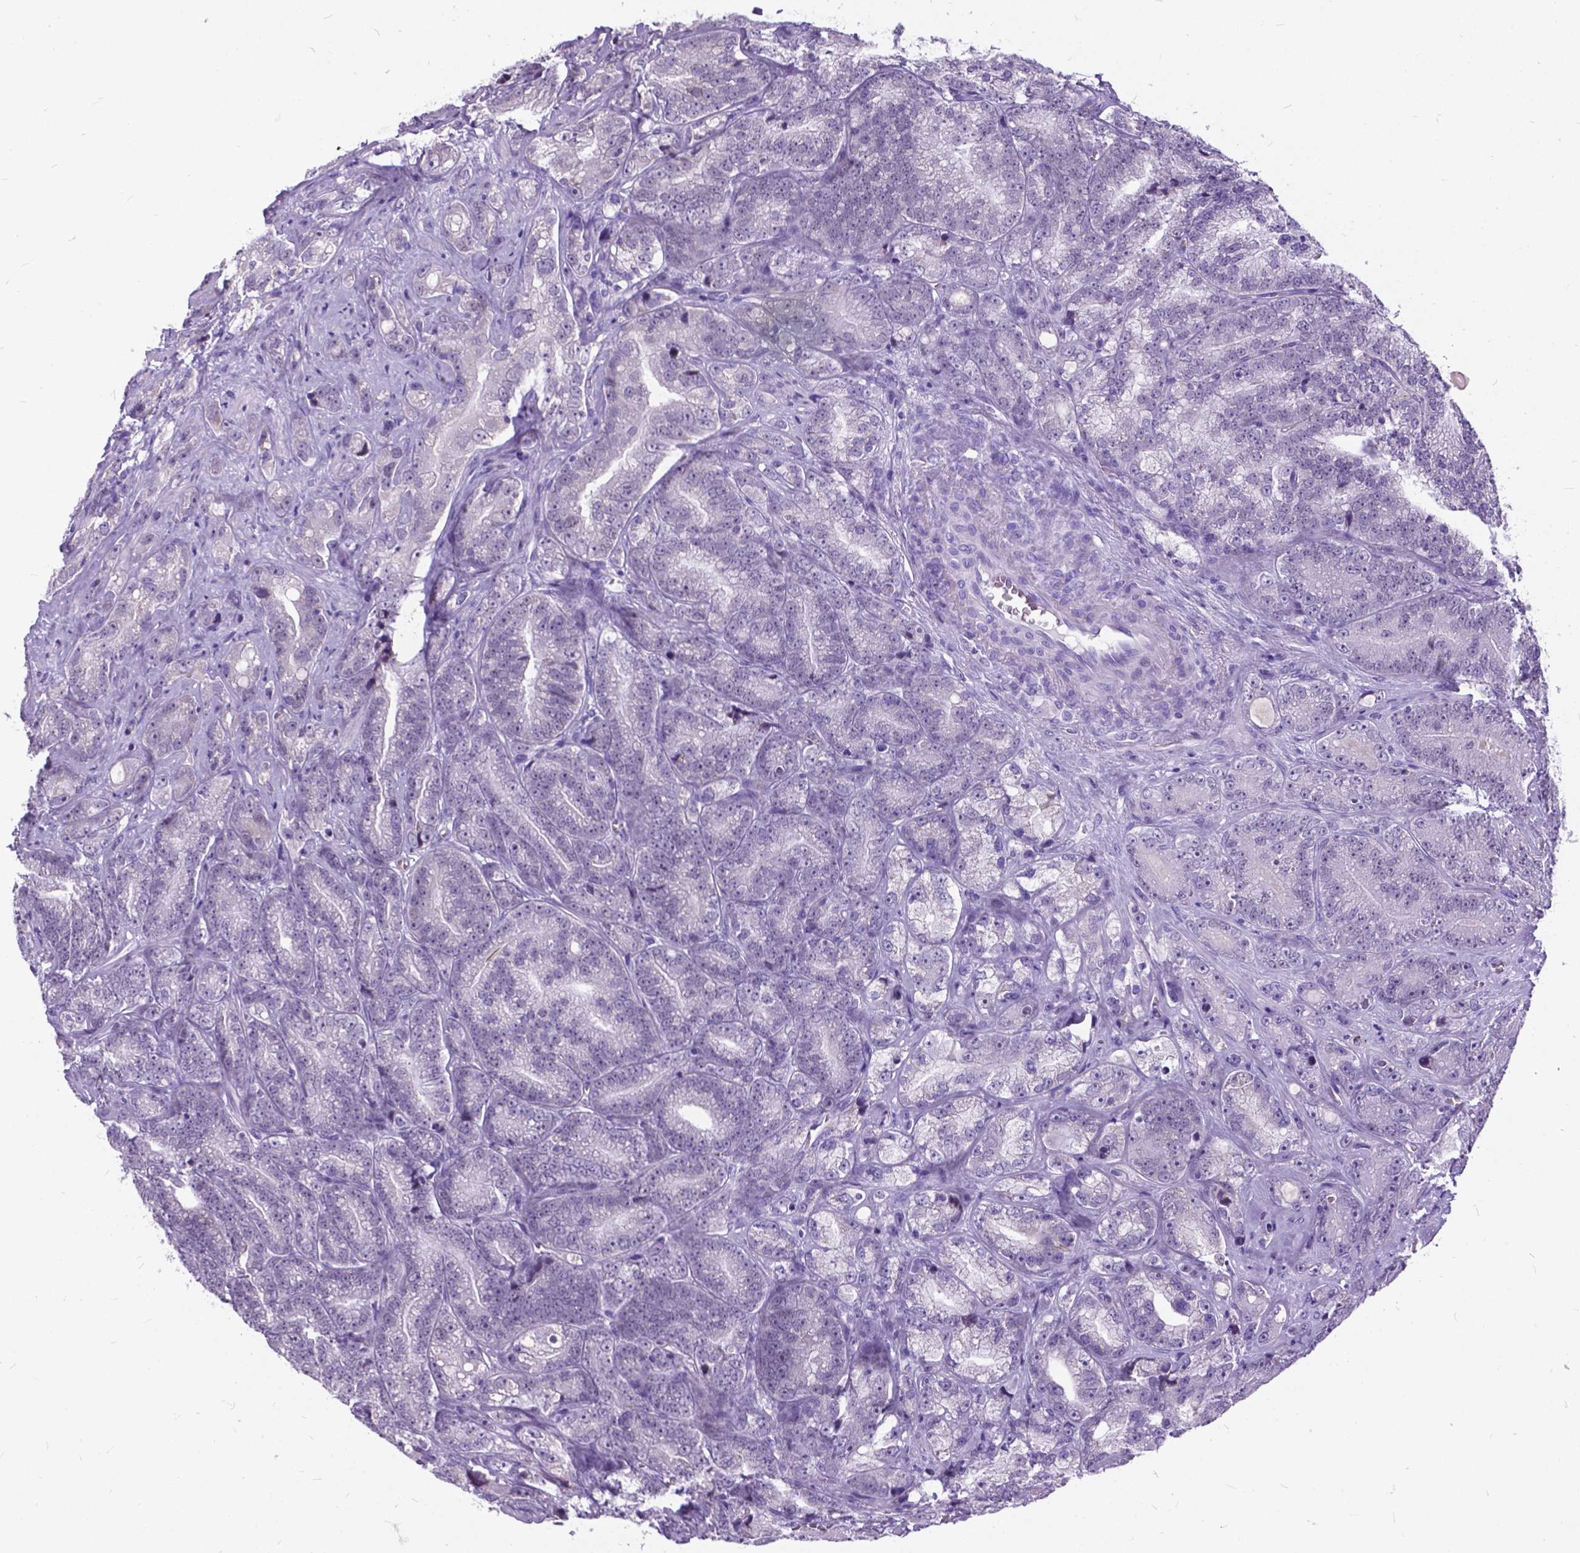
{"staining": {"intensity": "negative", "quantity": "none", "location": "none"}, "tissue": "prostate cancer", "cell_type": "Tumor cells", "image_type": "cancer", "snomed": [{"axis": "morphology", "description": "Adenocarcinoma, NOS"}, {"axis": "topography", "description": "Prostate"}], "caption": "The image shows no staining of tumor cells in adenocarcinoma (prostate).", "gene": "BSND", "patient": {"sex": "male", "age": 63}}